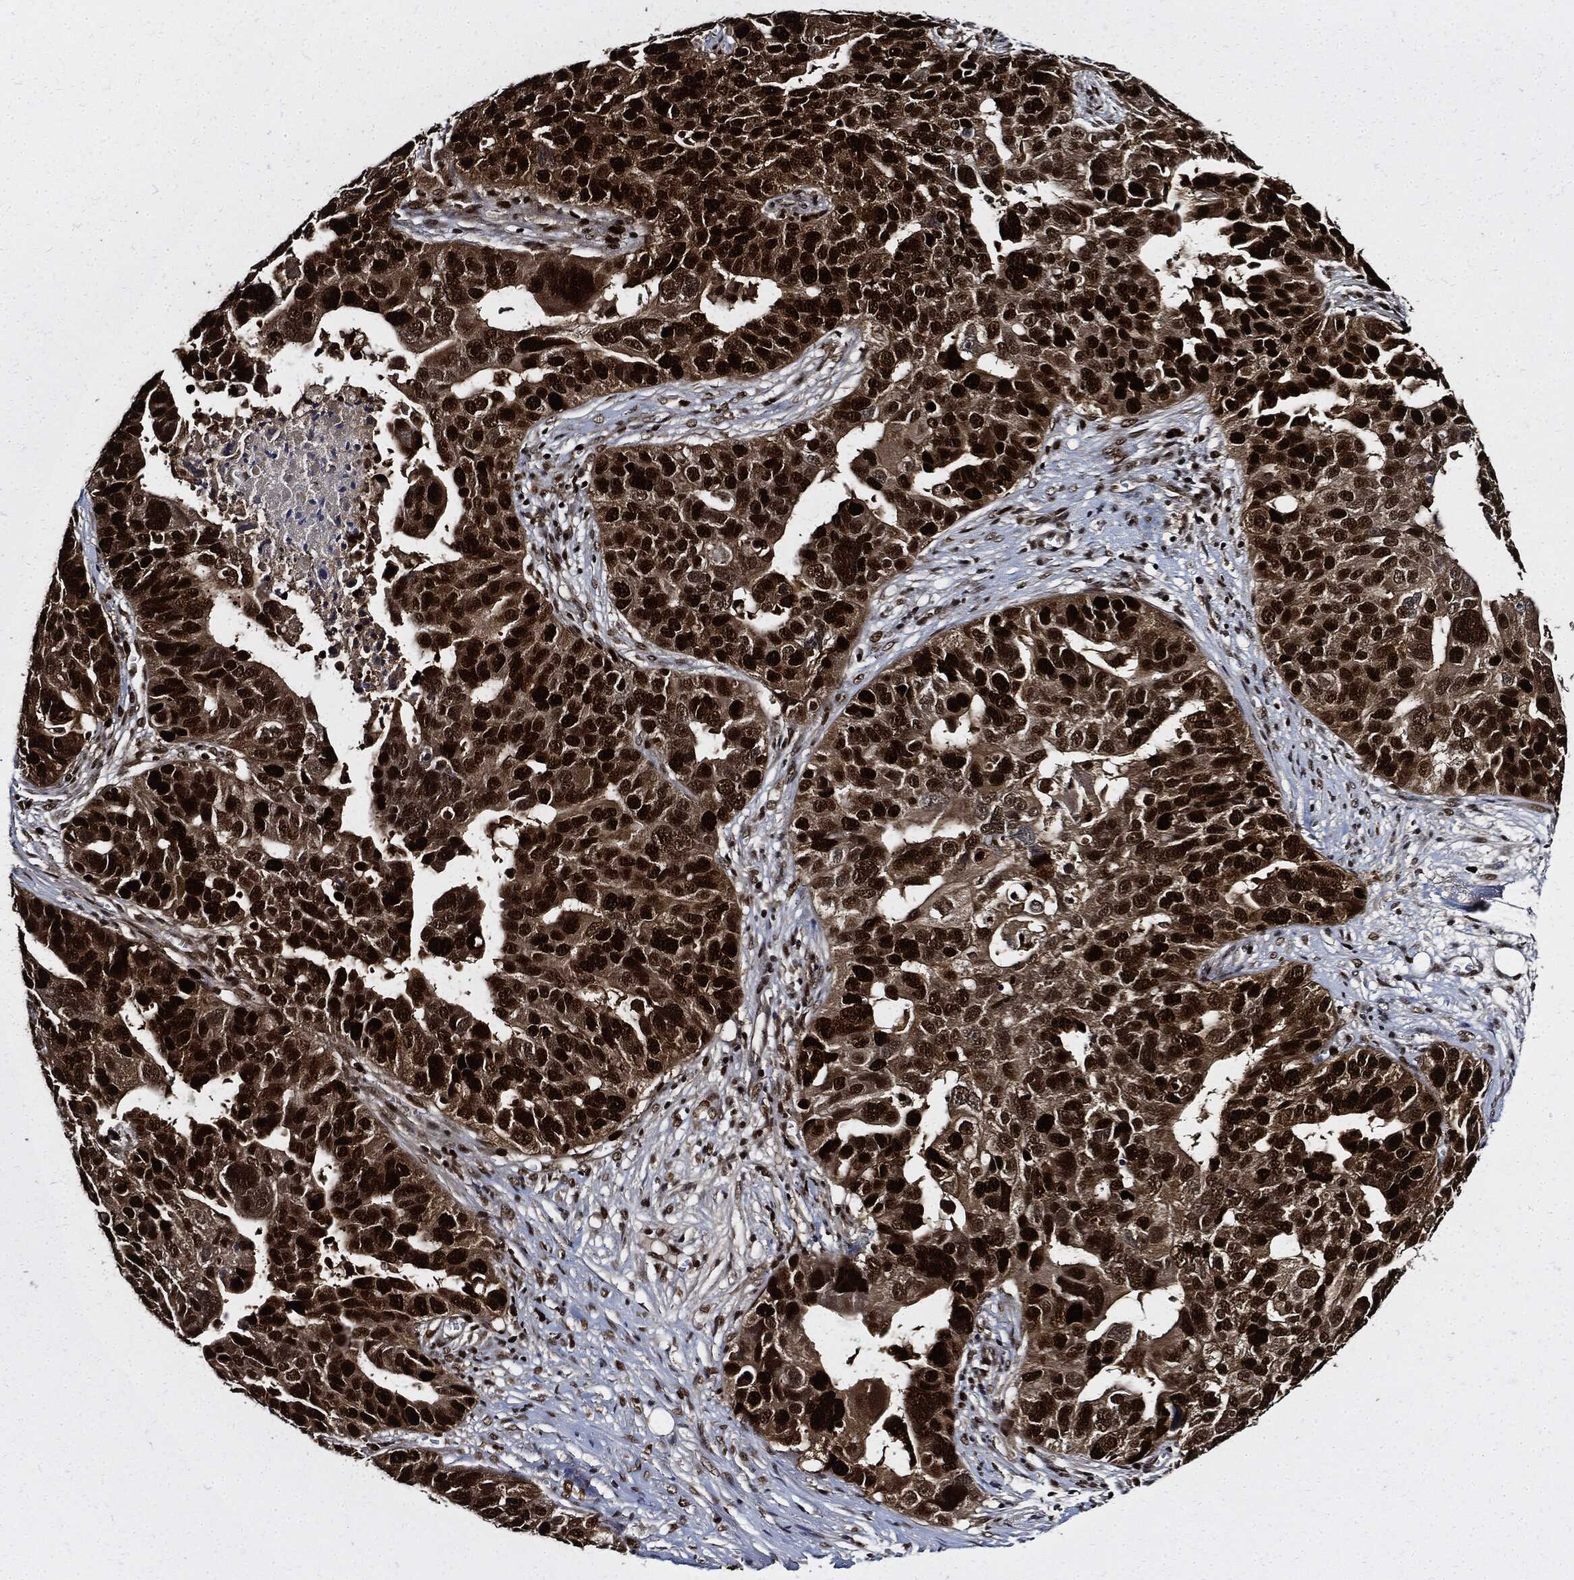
{"staining": {"intensity": "strong", "quantity": ">75%", "location": "nuclear"}, "tissue": "ovarian cancer", "cell_type": "Tumor cells", "image_type": "cancer", "snomed": [{"axis": "morphology", "description": "Carcinoma, endometroid"}, {"axis": "topography", "description": "Soft tissue"}, {"axis": "topography", "description": "Ovary"}], "caption": "Ovarian cancer was stained to show a protein in brown. There is high levels of strong nuclear positivity in approximately >75% of tumor cells.", "gene": "PCNA", "patient": {"sex": "female", "age": 52}}